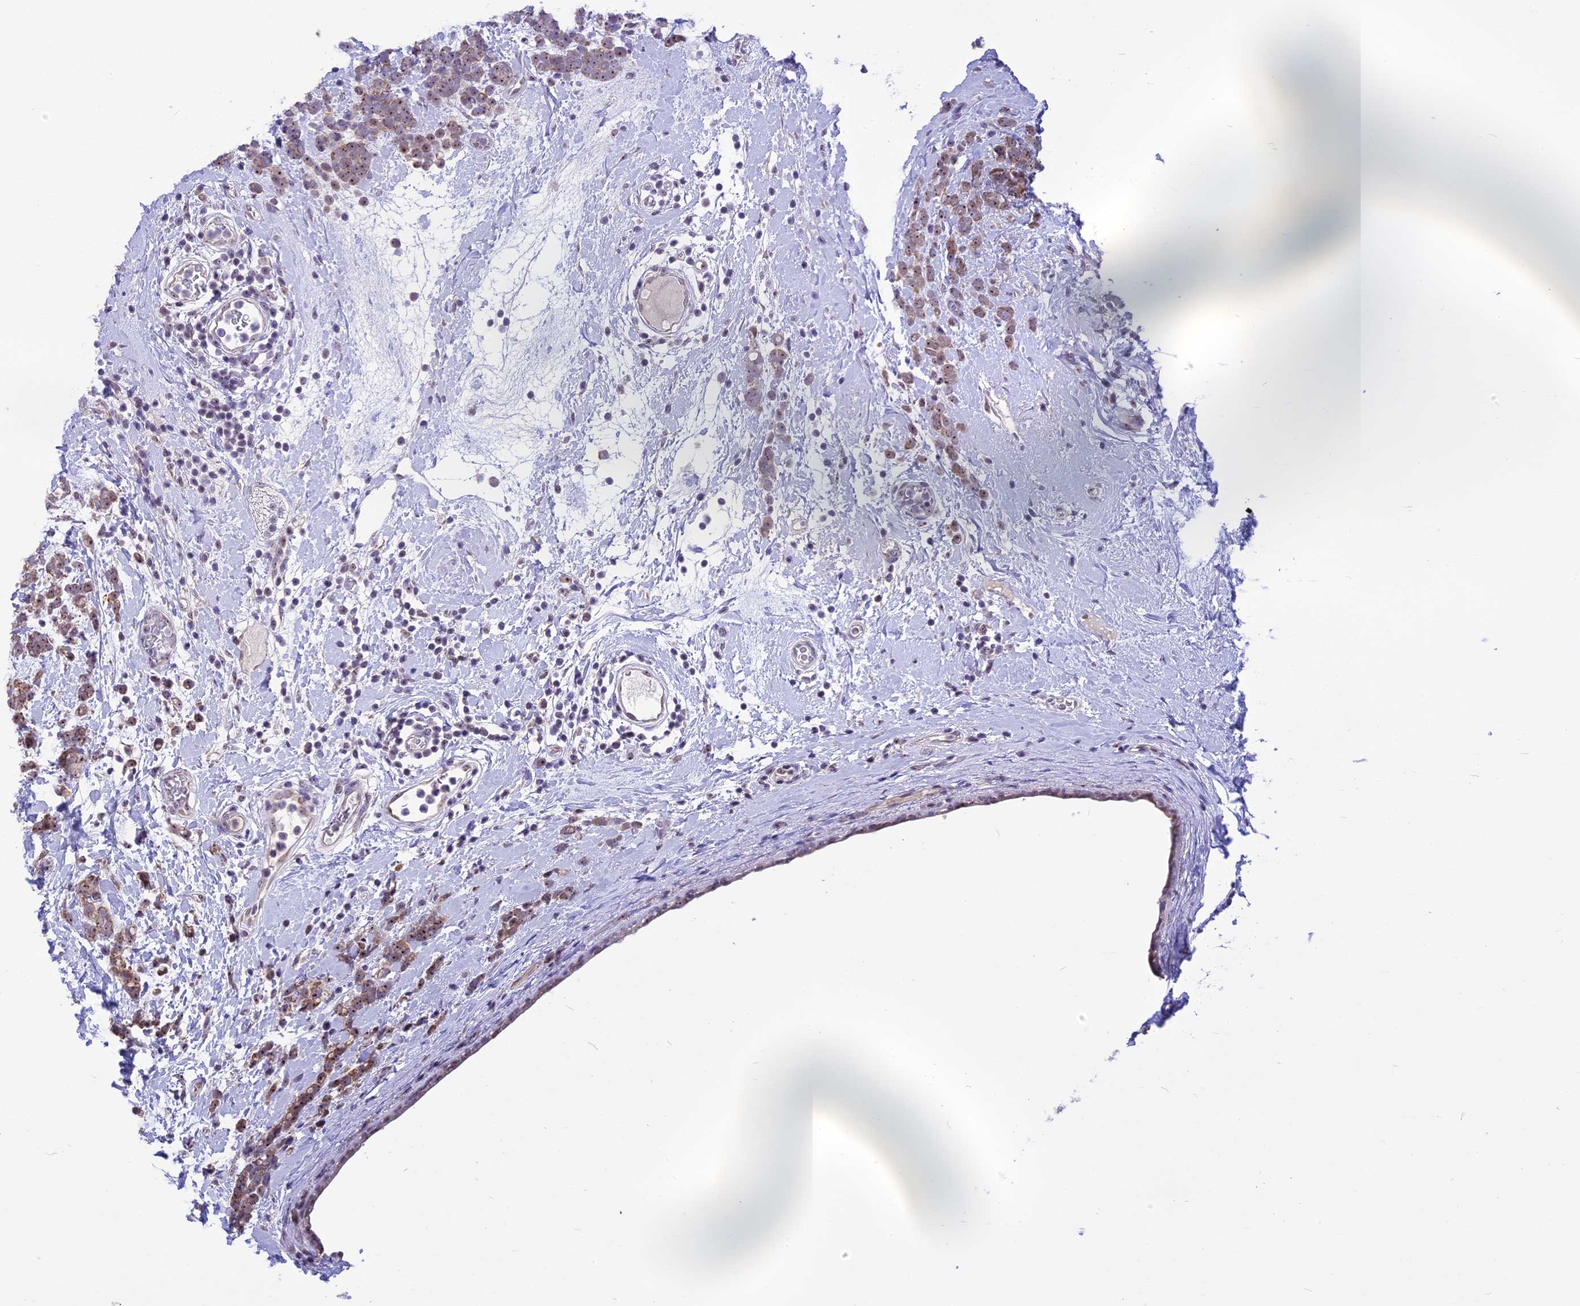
{"staining": {"intensity": "moderate", "quantity": ">75%", "location": "cytoplasmic/membranous,nuclear"}, "tissue": "breast cancer", "cell_type": "Tumor cells", "image_type": "cancer", "snomed": [{"axis": "morphology", "description": "Lobular carcinoma"}, {"axis": "topography", "description": "Breast"}], "caption": "Protein expression analysis of lobular carcinoma (breast) reveals moderate cytoplasmic/membranous and nuclear expression in about >75% of tumor cells.", "gene": "CMSS1", "patient": {"sex": "female", "age": 58}}